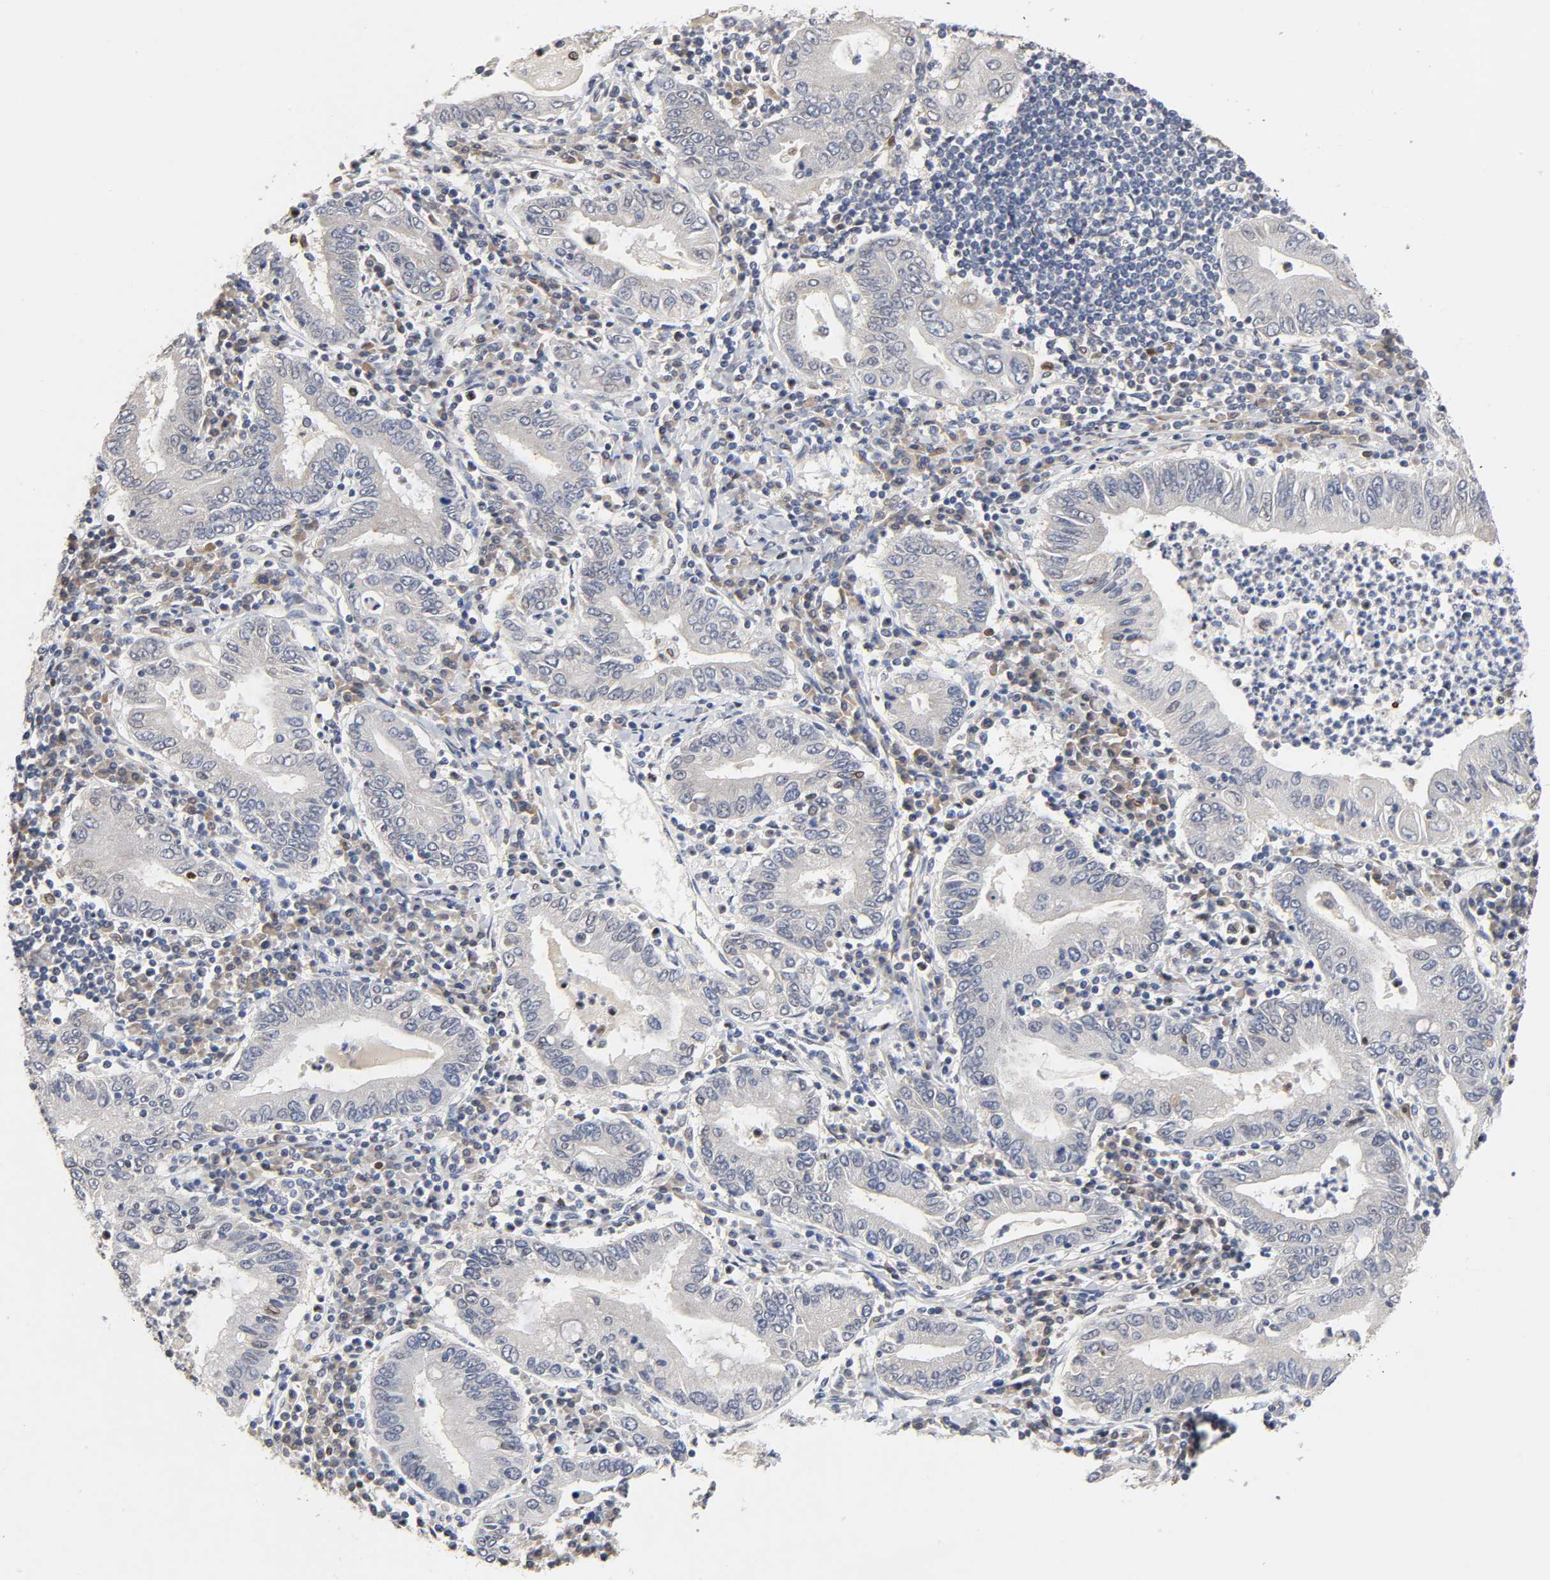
{"staining": {"intensity": "negative", "quantity": "none", "location": "none"}, "tissue": "stomach cancer", "cell_type": "Tumor cells", "image_type": "cancer", "snomed": [{"axis": "morphology", "description": "Normal tissue, NOS"}, {"axis": "morphology", "description": "Adenocarcinoma, NOS"}, {"axis": "topography", "description": "Esophagus"}, {"axis": "topography", "description": "Stomach, upper"}, {"axis": "topography", "description": "Peripheral nerve tissue"}], "caption": "Tumor cells are negative for brown protein staining in stomach adenocarcinoma.", "gene": "HDLBP", "patient": {"sex": "male", "age": 62}}